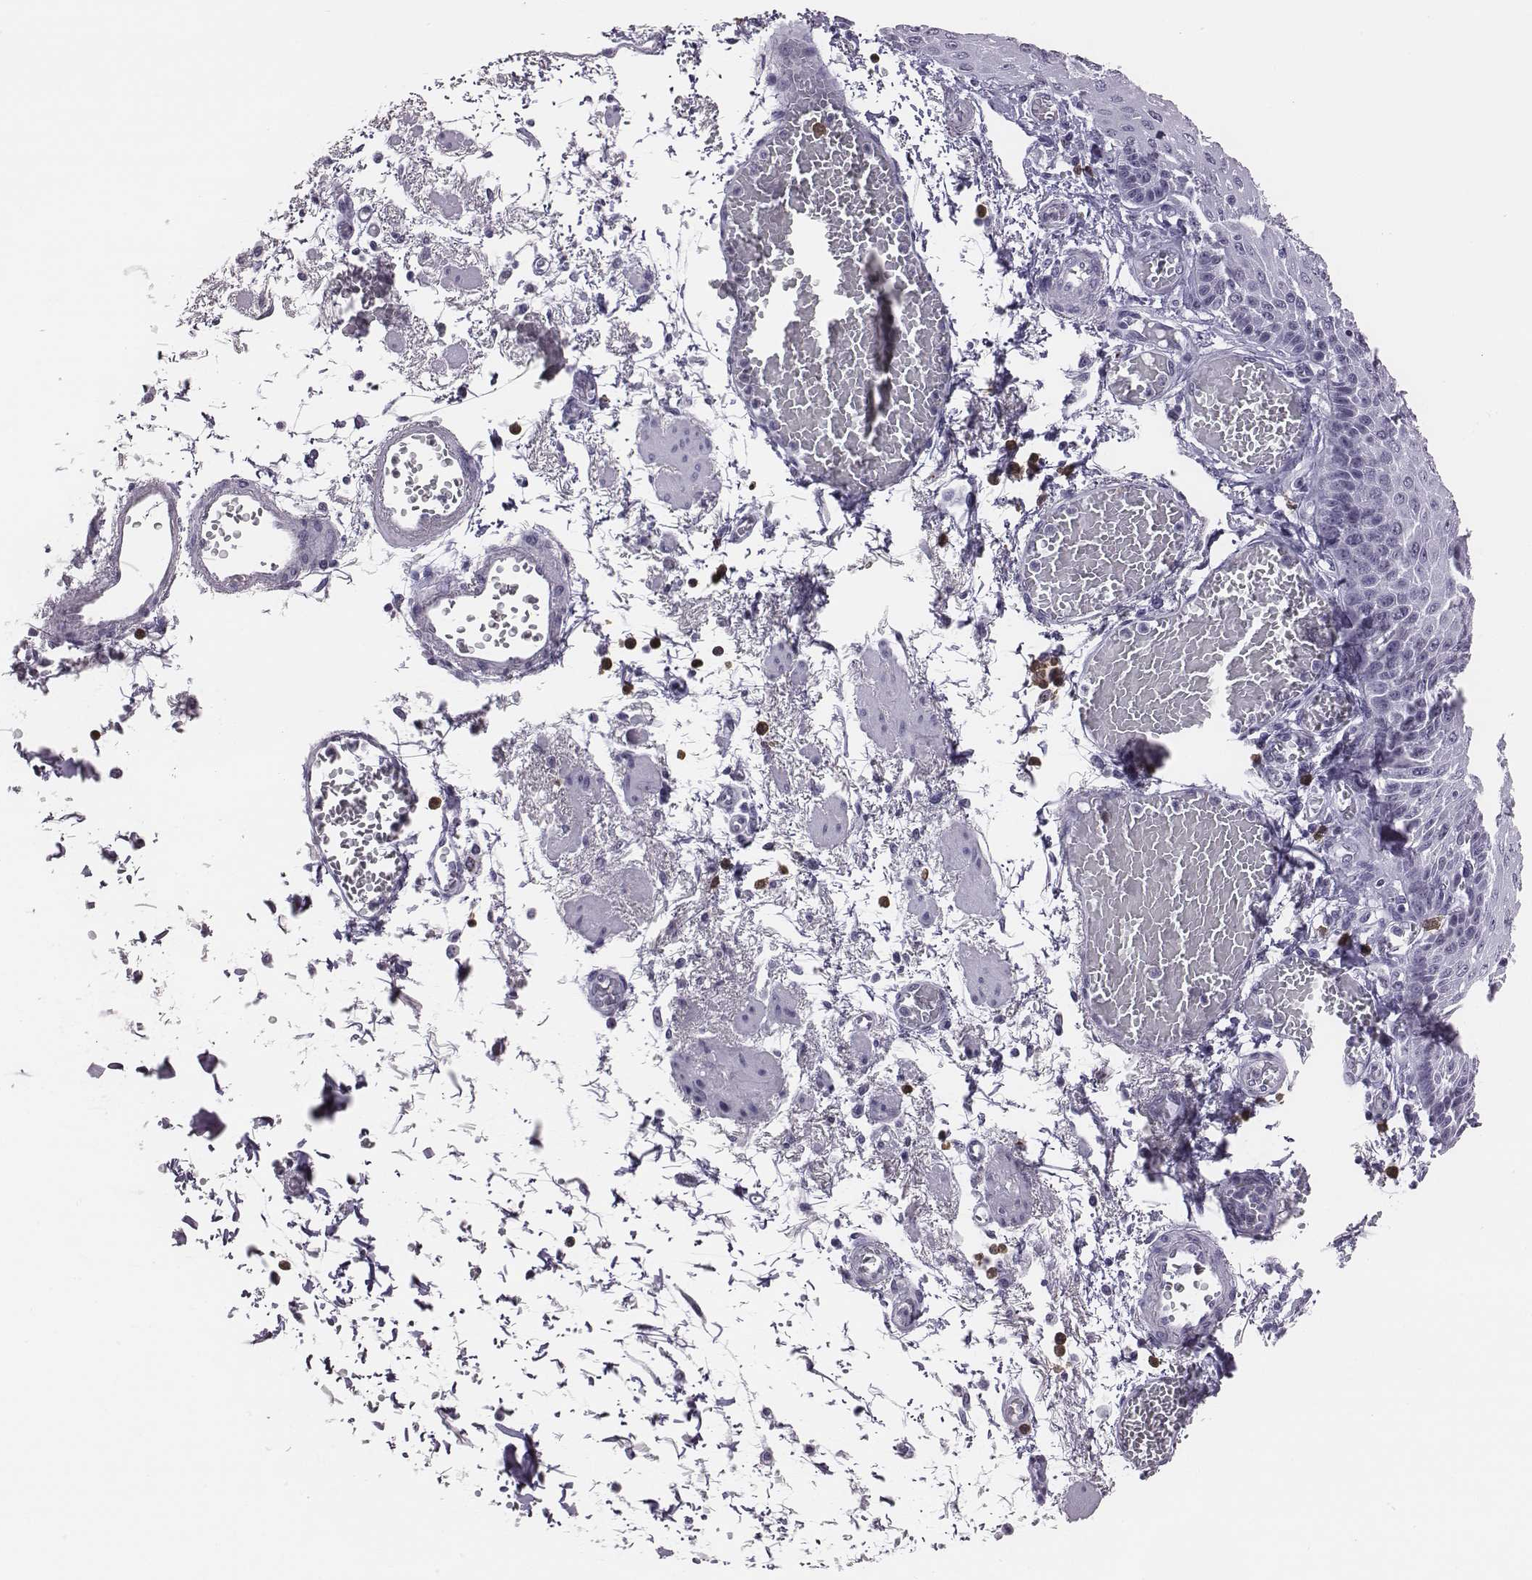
{"staining": {"intensity": "negative", "quantity": "none", "location": "none"}, "tissue": "esophagus", "cell_type": "Squamous epithelial cells", "image_type": "normal", "snomed": [{"axis": "morphology", "description": "Normal tissue, NOS"}, {"axis": "morphology", "description": "Adenocarcinoma, NOS"}, {"axis": "topography", "description": "Esophagus"}], "caption": "A histopathology image of human esophagus is negative for staining in squamous epithelial cells. (DAB immunohistochemistry with hematoxylin counter stain).", "gene": "ACOD1", "patient": {"sex": "male", "age": 81}}